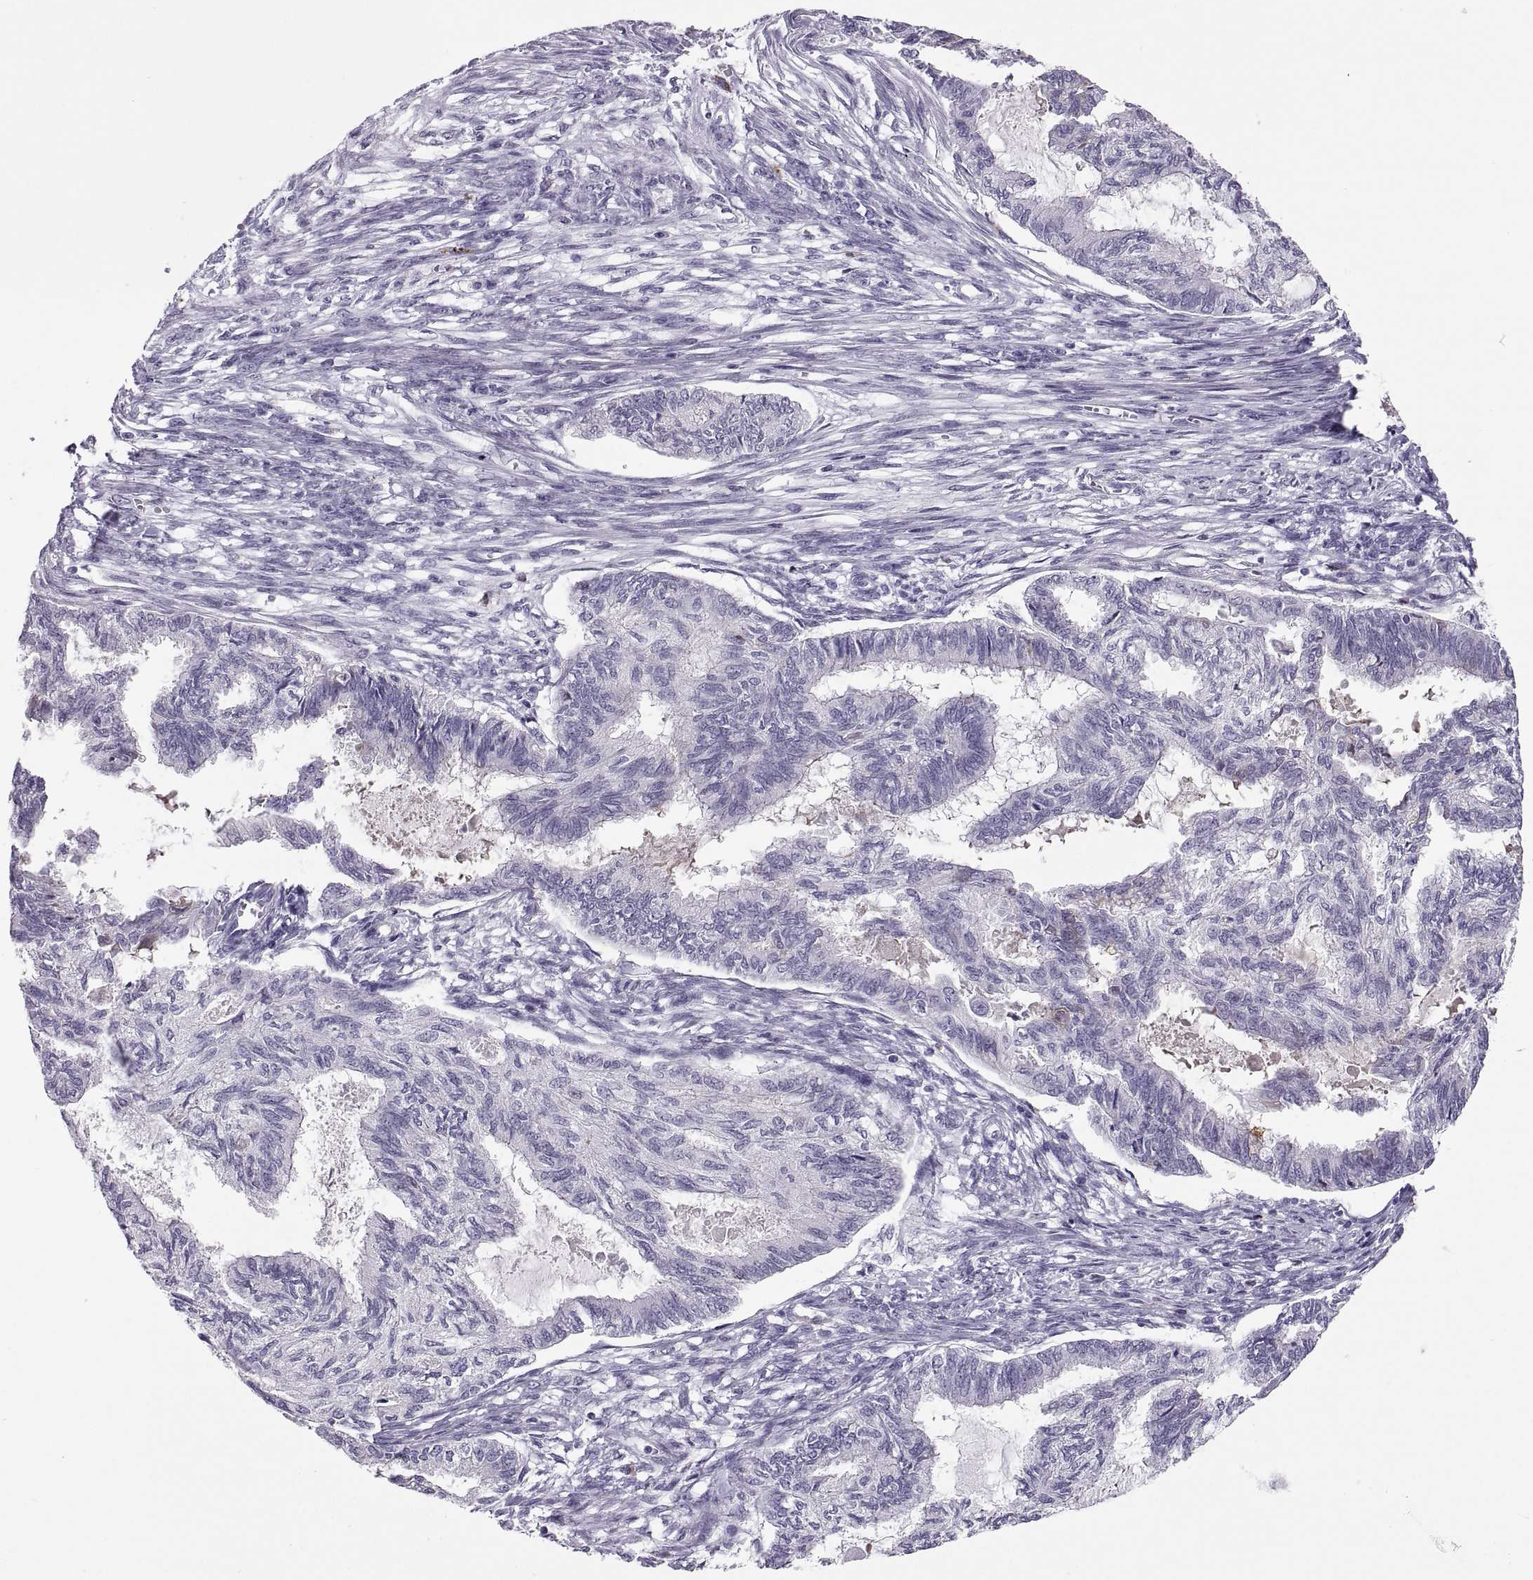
{"staining": {"intensity": "negative", "quantity": "none", "location": "none"}, "tissue": "endometrial cancer", "cell_type": "Tumor cells", "image_type": "cancer", "snomed": [{"axis": "morphology", "description": "Adenocarcinoma, NOS"}, {"axis": "topography", "description": "Endometrium"}], "caption": "Immunohistochemistry photomicrograph of endometrial adenocarcinoma stained for a protein (brown), which demonstrates no staining in tumor cells.", "gene": "QRICH2", "patient": {"sex": "female", "age": 86}}